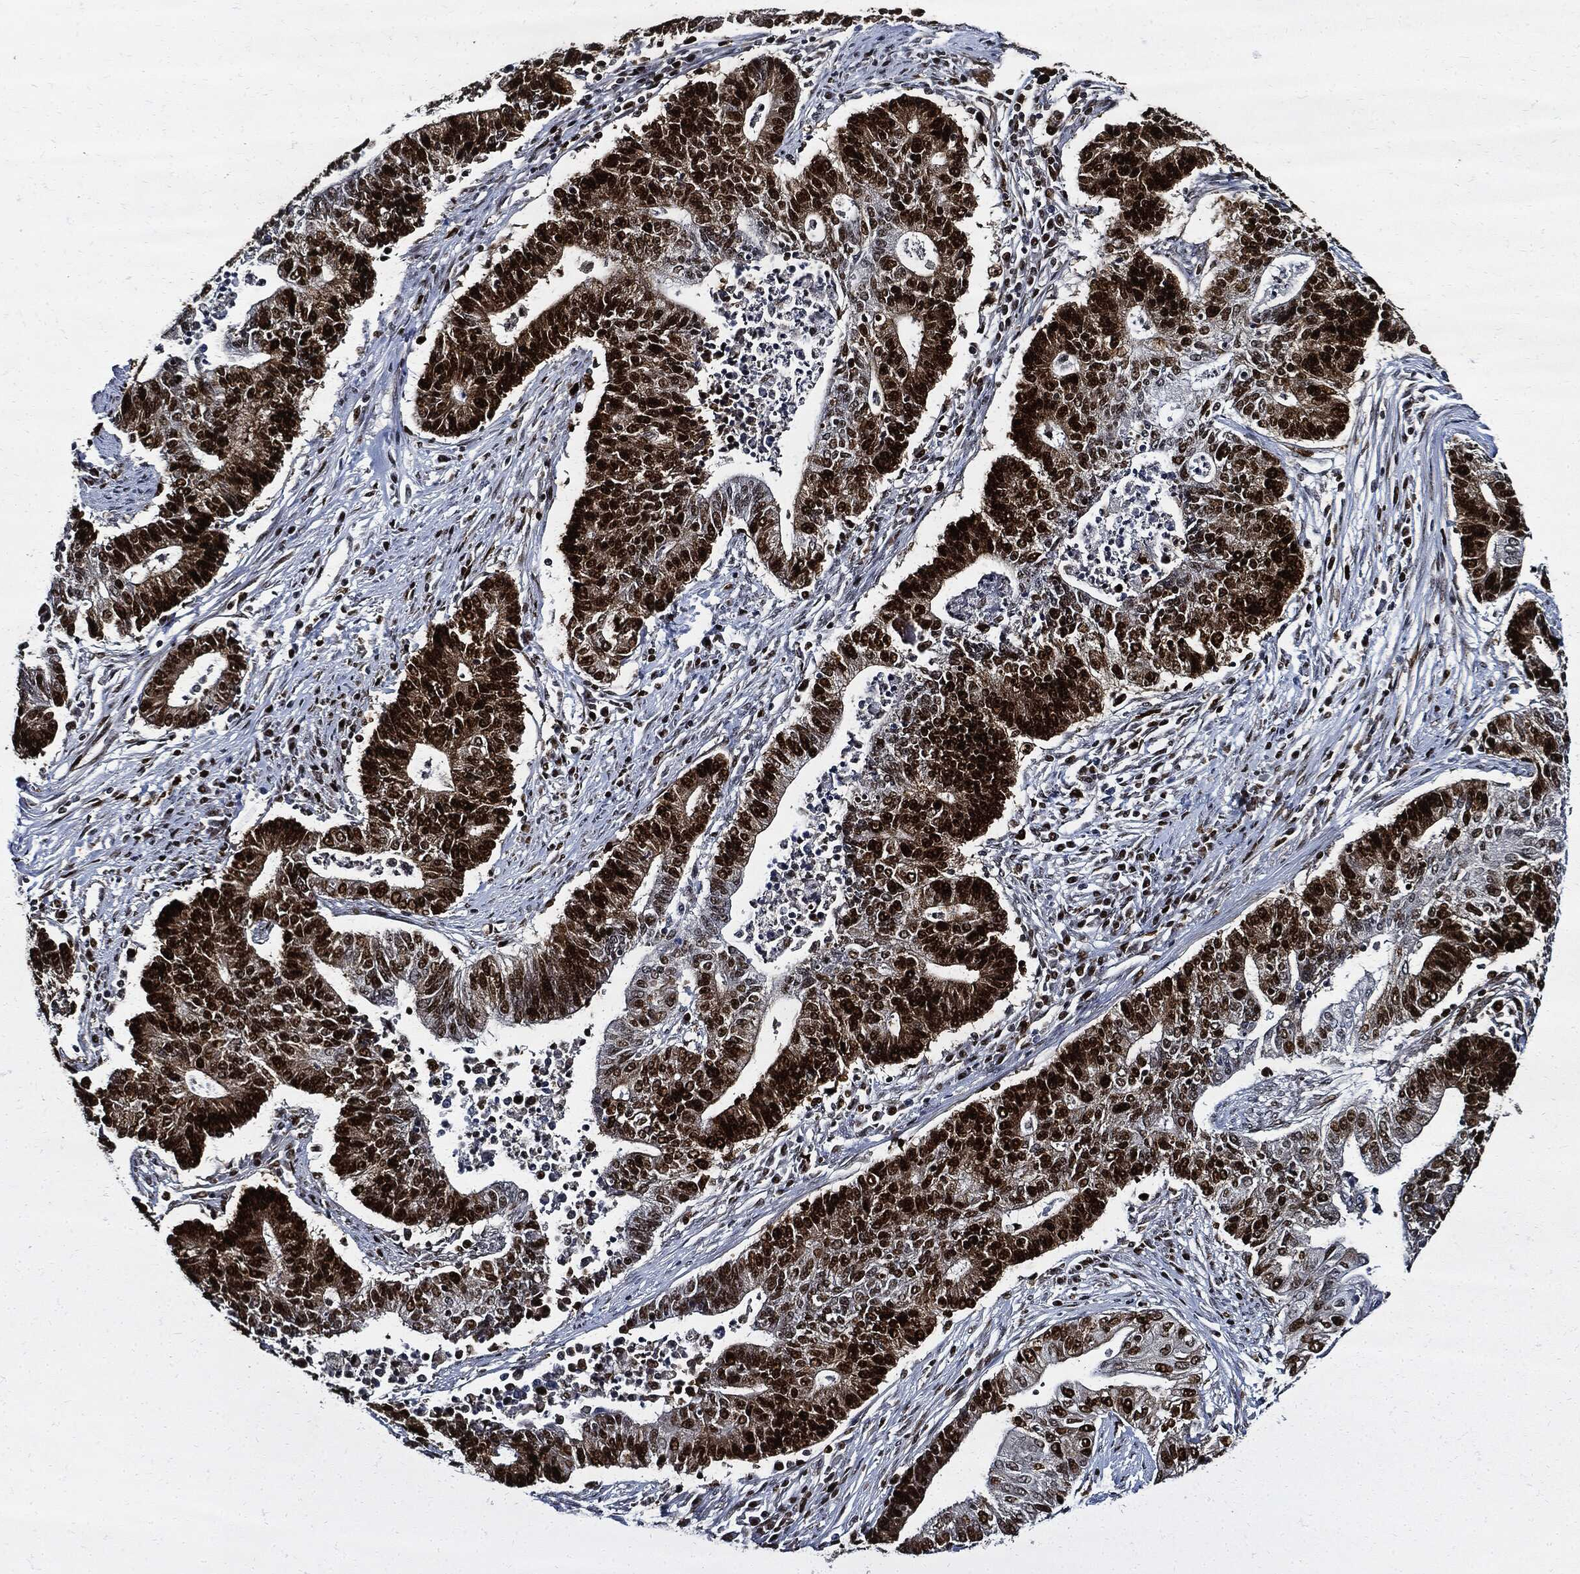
{"staining": {"intensity": "strong", "quantity": ">75%", "location": "cytoplasmic/membranous,nuclear"}, "tissue": "endometrial cancer", "cell_type": "Tumor cells", "image_type": "cancer", "snomed": [{"axis": "morphology", "description": "Adenocarcinoma, NOS"}, {"axis": "topography", "description": "Uterus"}, {"axis": "topography", "description": "Endometrium"}], "caption": "The image shows immunohistochemical staining of endometrial cancer (adenocarcinoma). There is strong cytoplasmic/membranous and nuclear expression is appreciated in about >75% of tumor cells.", "gene": "PCNA", "patient": {"sex": "female", "age": 54}}